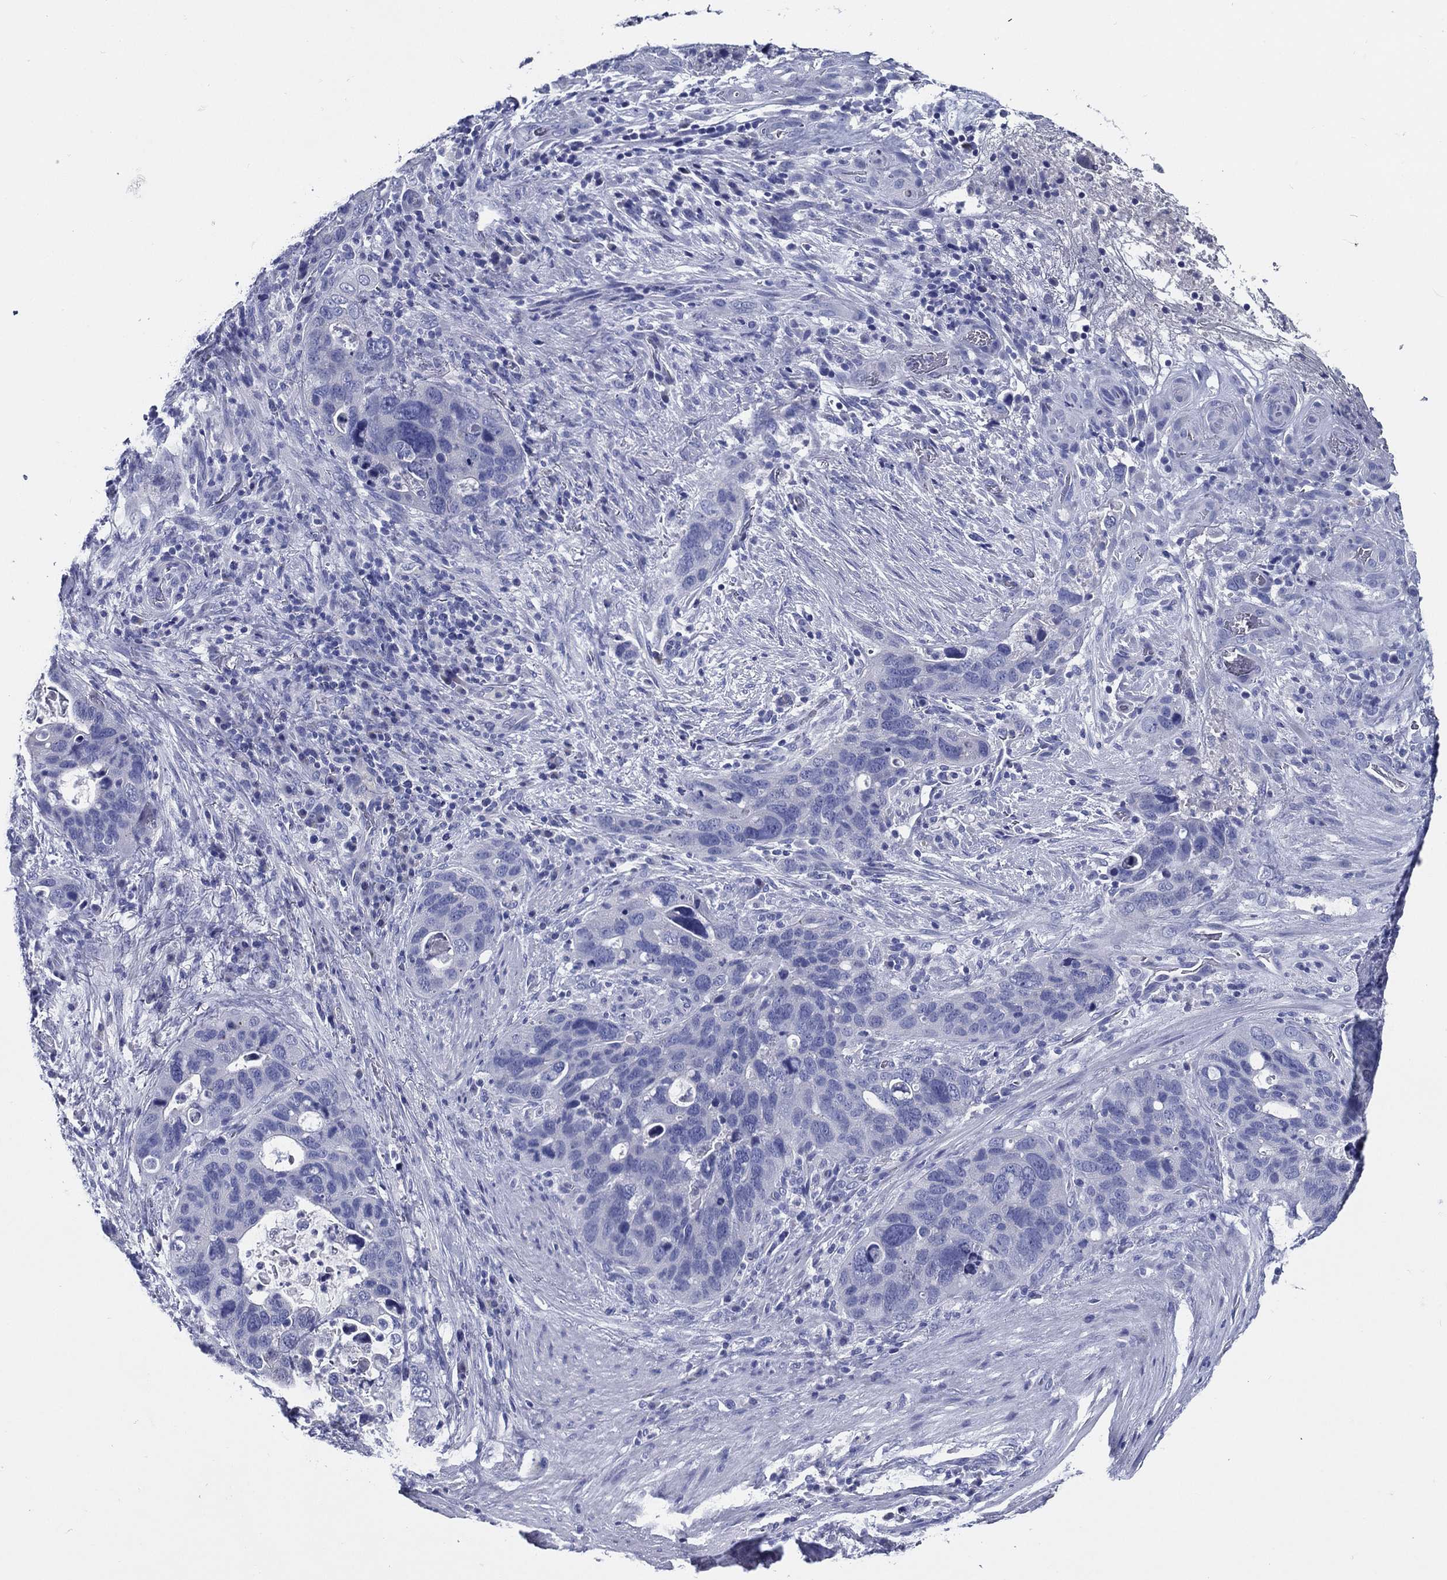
{"staining": {"intensity": "negative", "quantity": "none", "location": "none"}, "tissue": "stomach cancer", "cell_type": "Tumor cells", "image_type": "cancer", "snomed": [{"axis": "morphology", "description": "Adenocarcinoma, NOS"}, {"axis": "topography", "description": "Stomach"}], "caption": "The immunohistochemistry (IHC) micrograph has no significant expression in tumor cells of stomach cancer (adenocarcinoma) tissue.", "gene": "ACE2", "patient": {"sex": "male", "age": 54}}